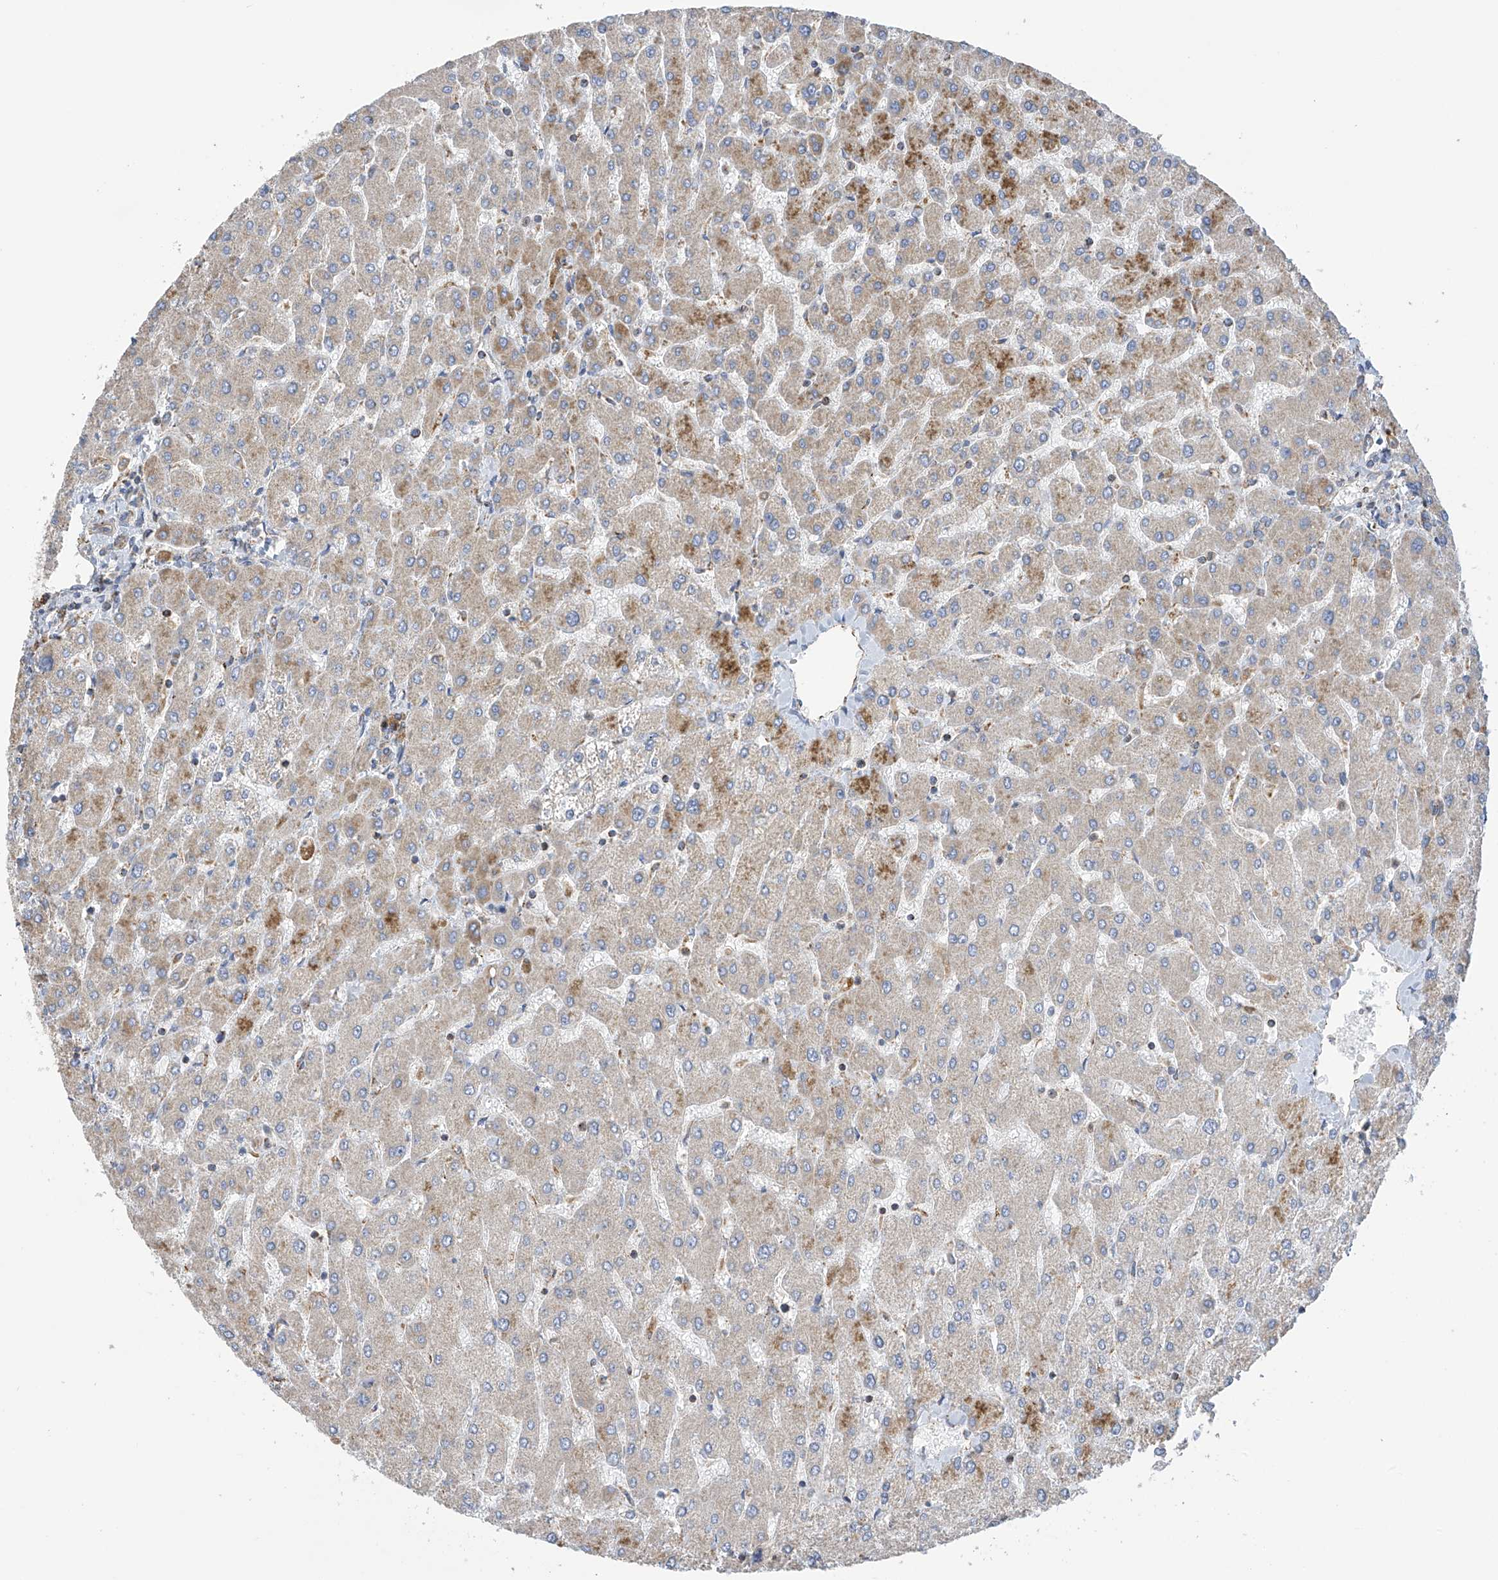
{"staining": {"intensity": "weak", "quantity": "<25%", "location": "cytoplasmic/membranous"}, "tissue": "liver", "cell_type": "Cholangiocytes", "image_type": "normal", "snomed": [{"axis": "morphology", "description": "Normal tissue, NOS"}, {"axis": "topography", "description": "Liver"}], "caption": "Immunohistochemical staining of unremarkable human liver shows no significant staining in cholangiocytes. (Brightfield microscopy of DAB IHC at high magnification).", "gene": "ITM2B", "patient": {"sex": "male", "age": 55}}